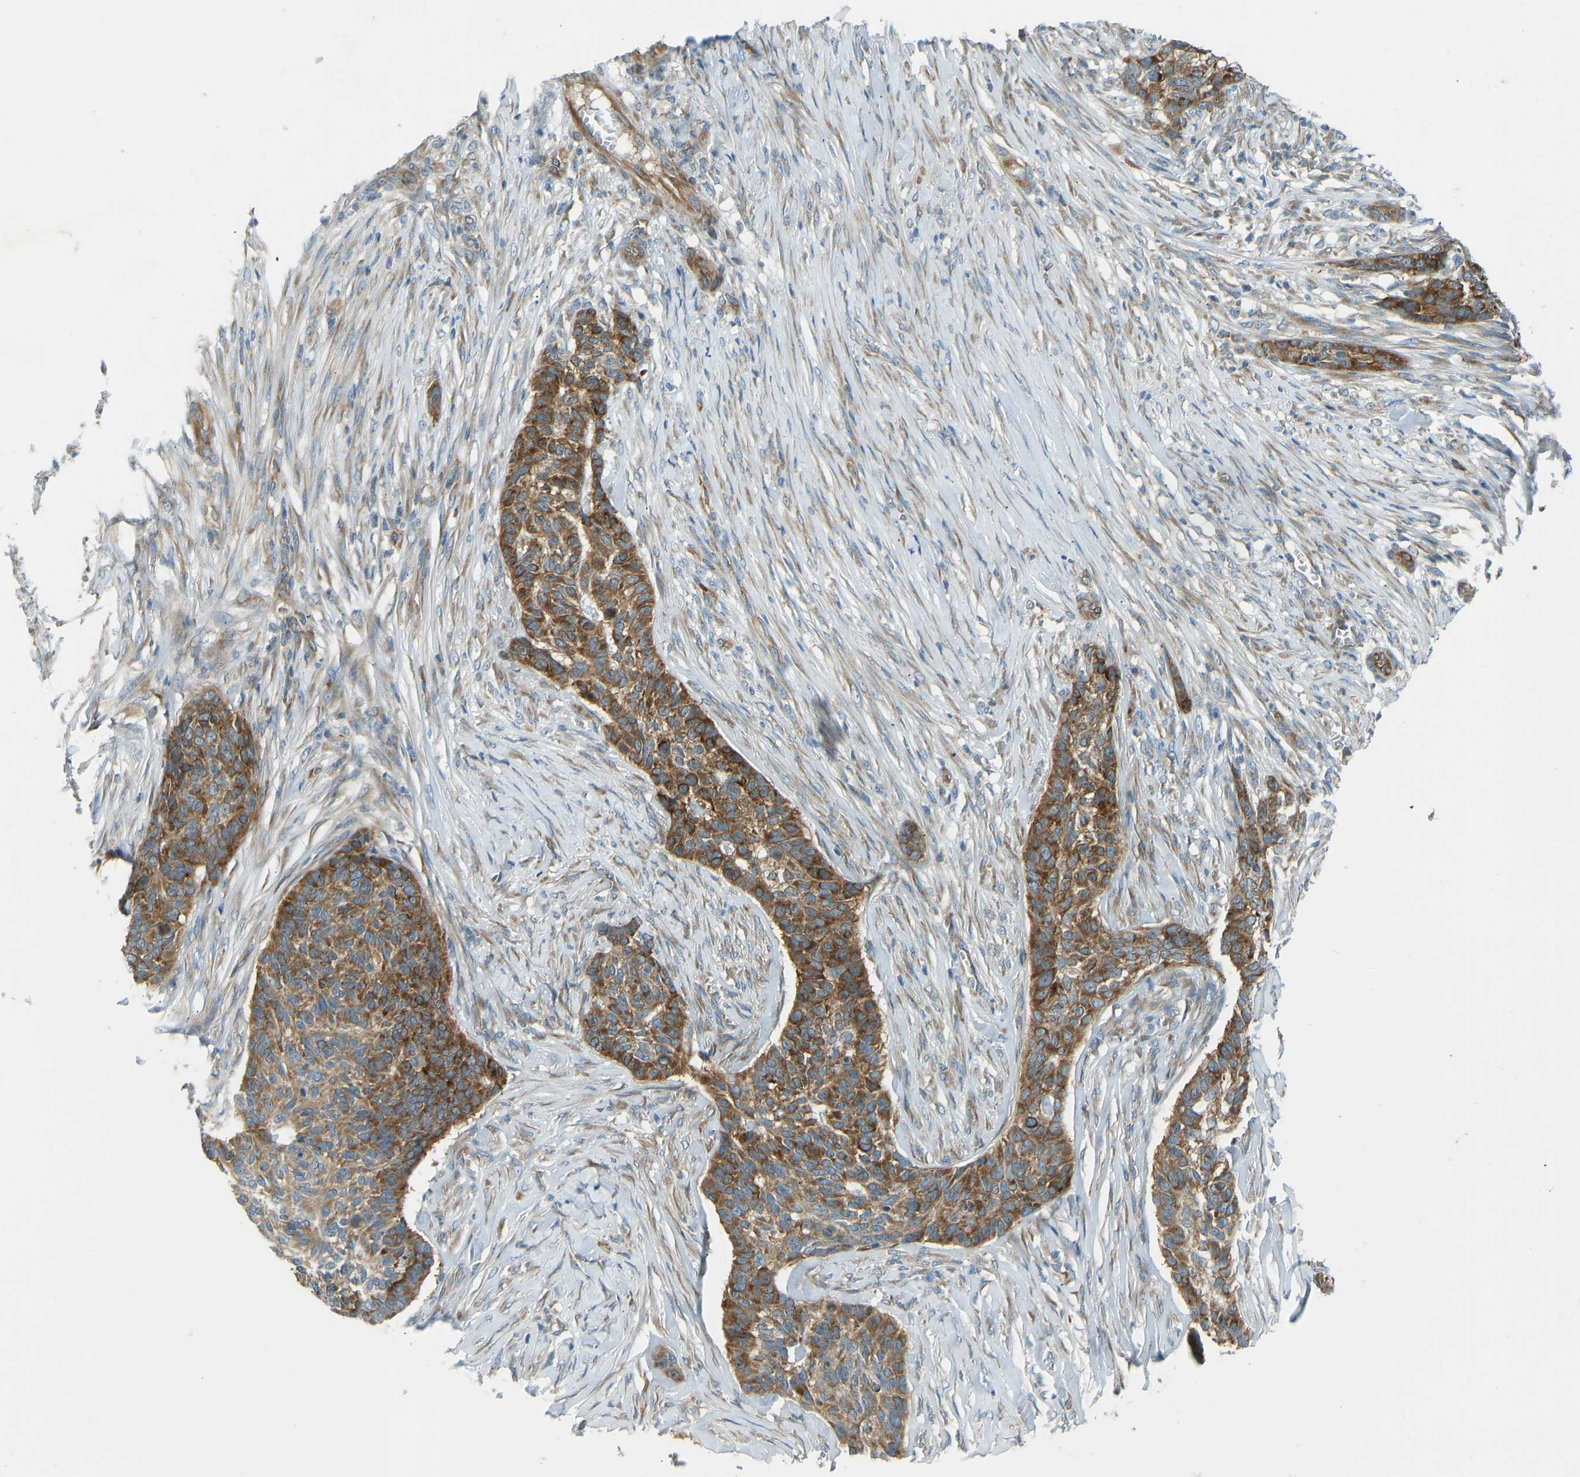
{"staining": {"intensity": "strong", "quantity": ">75%", "location": "cytoplasmic/membranous"}, "tissue": "skin cancer", "cell_type": "Tumor cells", "image_type": "cancer", "snomed": [{"axis": "morphology", "description": "Basal cell carcinoma"}, {"axis": "topography", "description": "Skin"}], "caption": "Strong cytoplasmic/membranous protein expression is appreciated in approximately >75% of tumor cells in skin basal cell carcinoma.", "gene": "STAU2", "patient": {"sex": "male", "age": 85}}